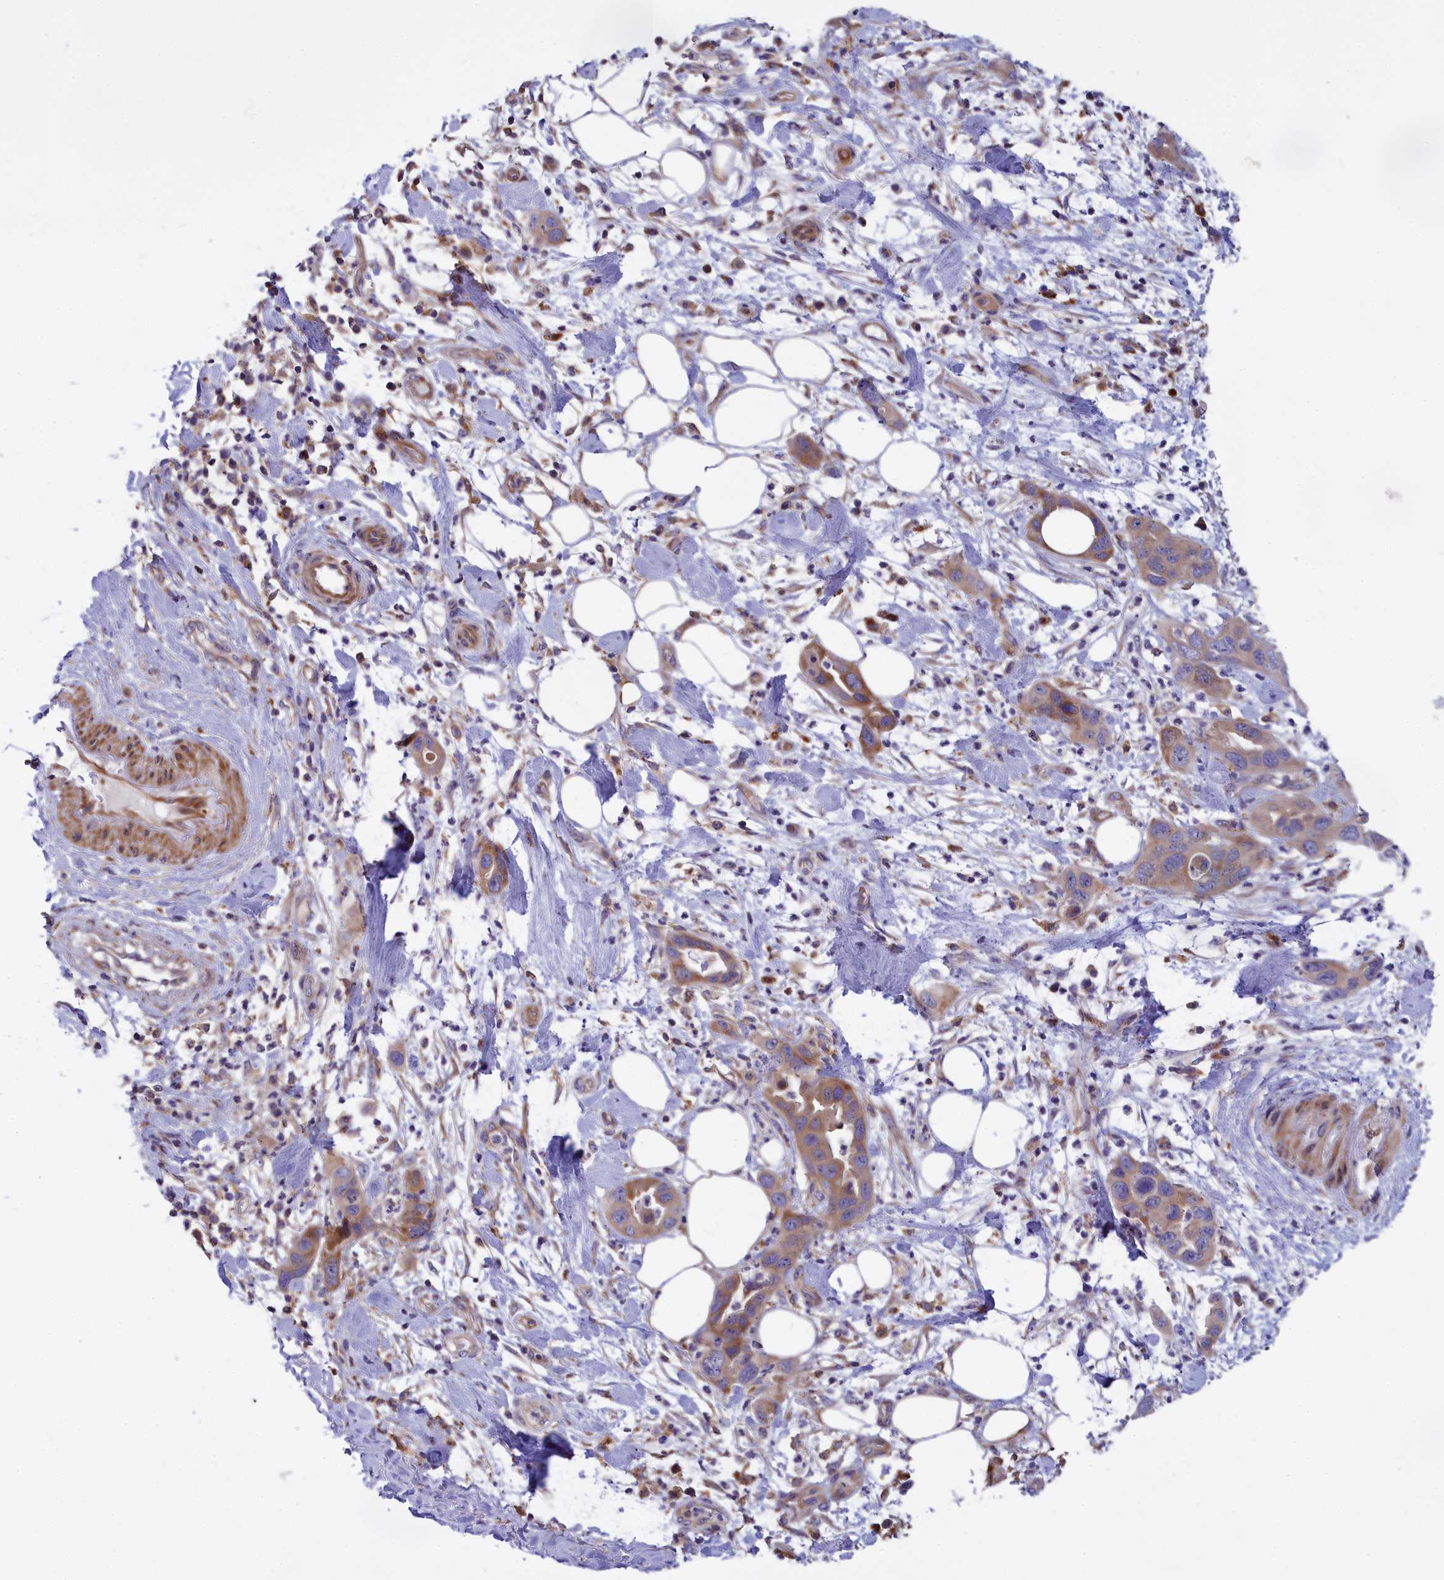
{"staining": {"intensity": "moderate", "quantity": "<25%", "location": "cytoplasmic/membranous"}, "tissue": "pancreatic cancer", "cell_type": "Tumor cells", "image_type": "cancer", "snomed": [{"axis": "morphology", "description": "Adenocarcinoma, NOS"}, {"axis": "topography", "description": "Pancreas"}], "caption": "This image exhibits immunohistochemistry staining of adenocarcinoma (pancreatic), with low moderate cytoplasmic/membranous positivity in about <25% of tumor cells.", "gene": "BLTP2", "patient": {"sex": "female", "age": 71}}